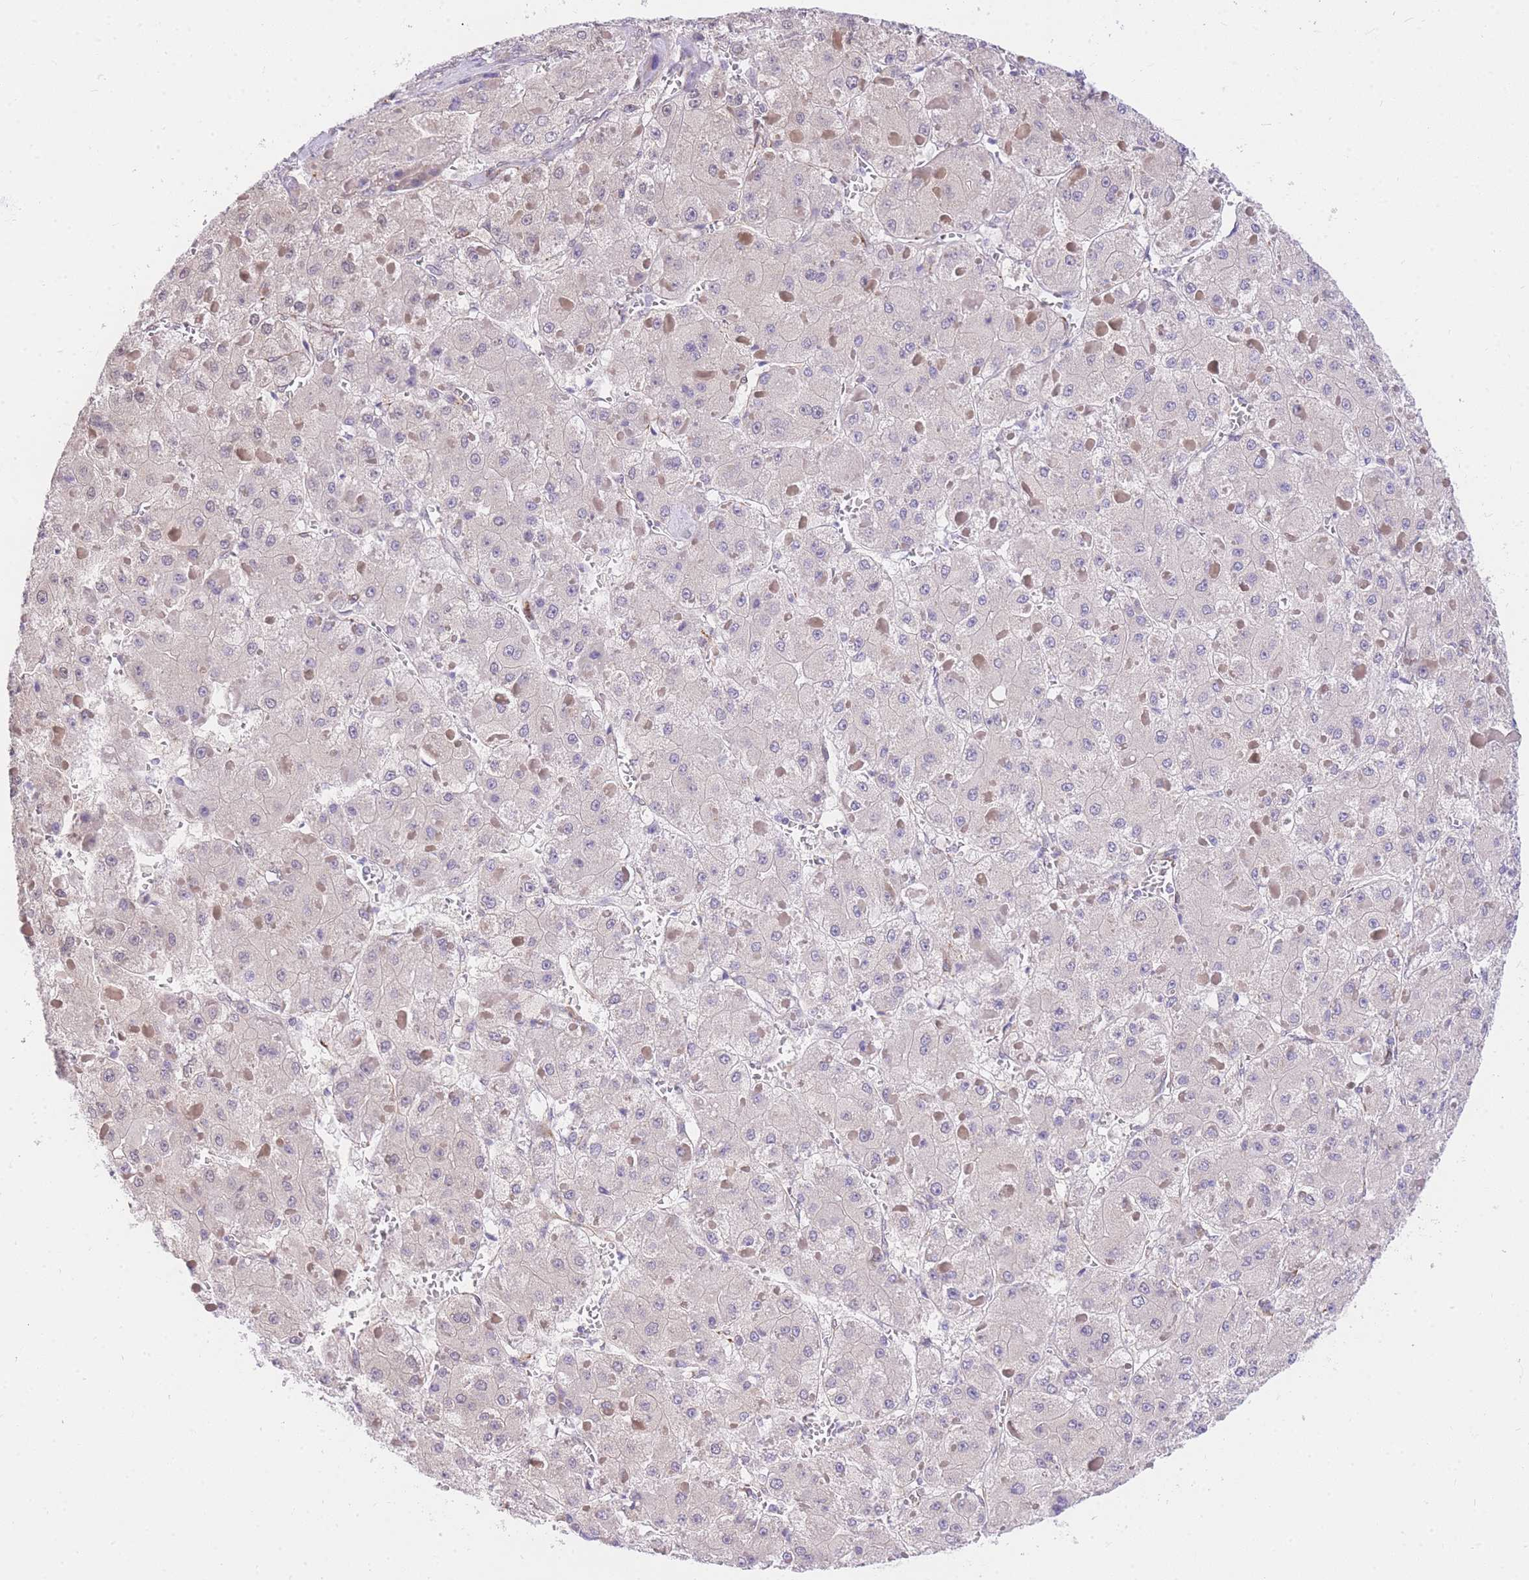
{"staining": {"intensity": "negative", "quantity": "none", "location": "none"}, "tissue": "liver cancer", "cell_type": "Tumor cells", "image_type": "cancer", "snomed": [{"axis": "morphology", "description": "Carcinoma, Hepatocellular, NOS"}, {"axis": "topography", "description": "Liver"}], "caption": "High power microscopy photomicrograph of an IHC micrograph of liver cancer (hepatocellular carcinoma), revealing no significant staining in tumor cells.", "gene": "S100PBP", "patient": {"sex": "female", "age": 73}}